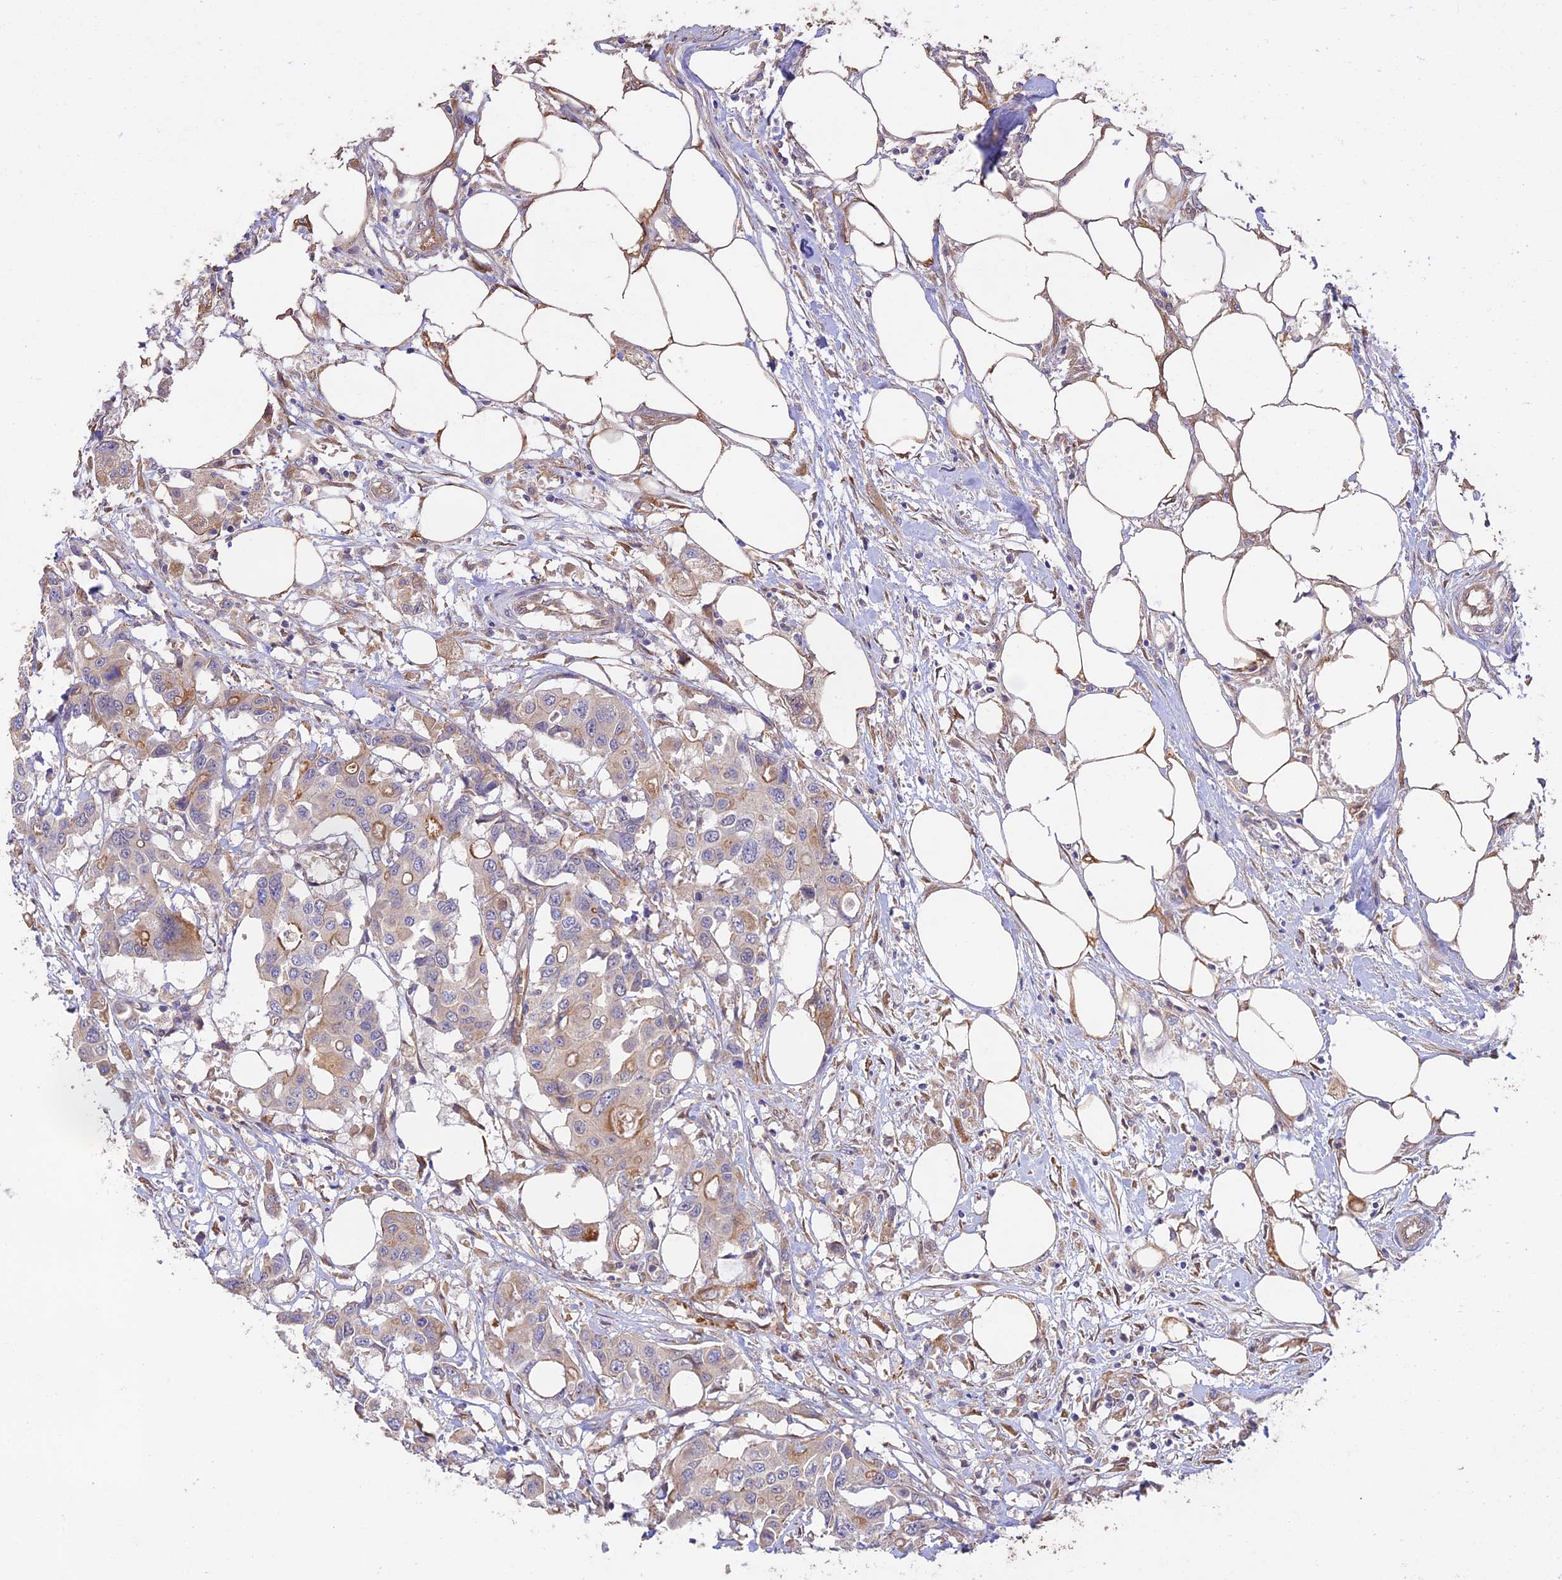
{"staining": {"intensity": "moderate", "quantity": "<25%", "location": "cytoplasmic/membranous"}, "tissue": "colorectal cancer", "cell_type": "Tumor cells", "image_type": "cancer", "snomed": [{"axis": "morphology", "description": "Adenocarcinoma, NOS"}, {"axis": "topography", "description": "Colon"}], "caption": "Immunohistochemical staining of adenocarcinoma (colorectal) demonstrates moderate cytoplasmic/membranous protein staining in about <25% of tumor cells.", "gene": "MYO9A", "patient": {"sex": "male", "age": 77}}